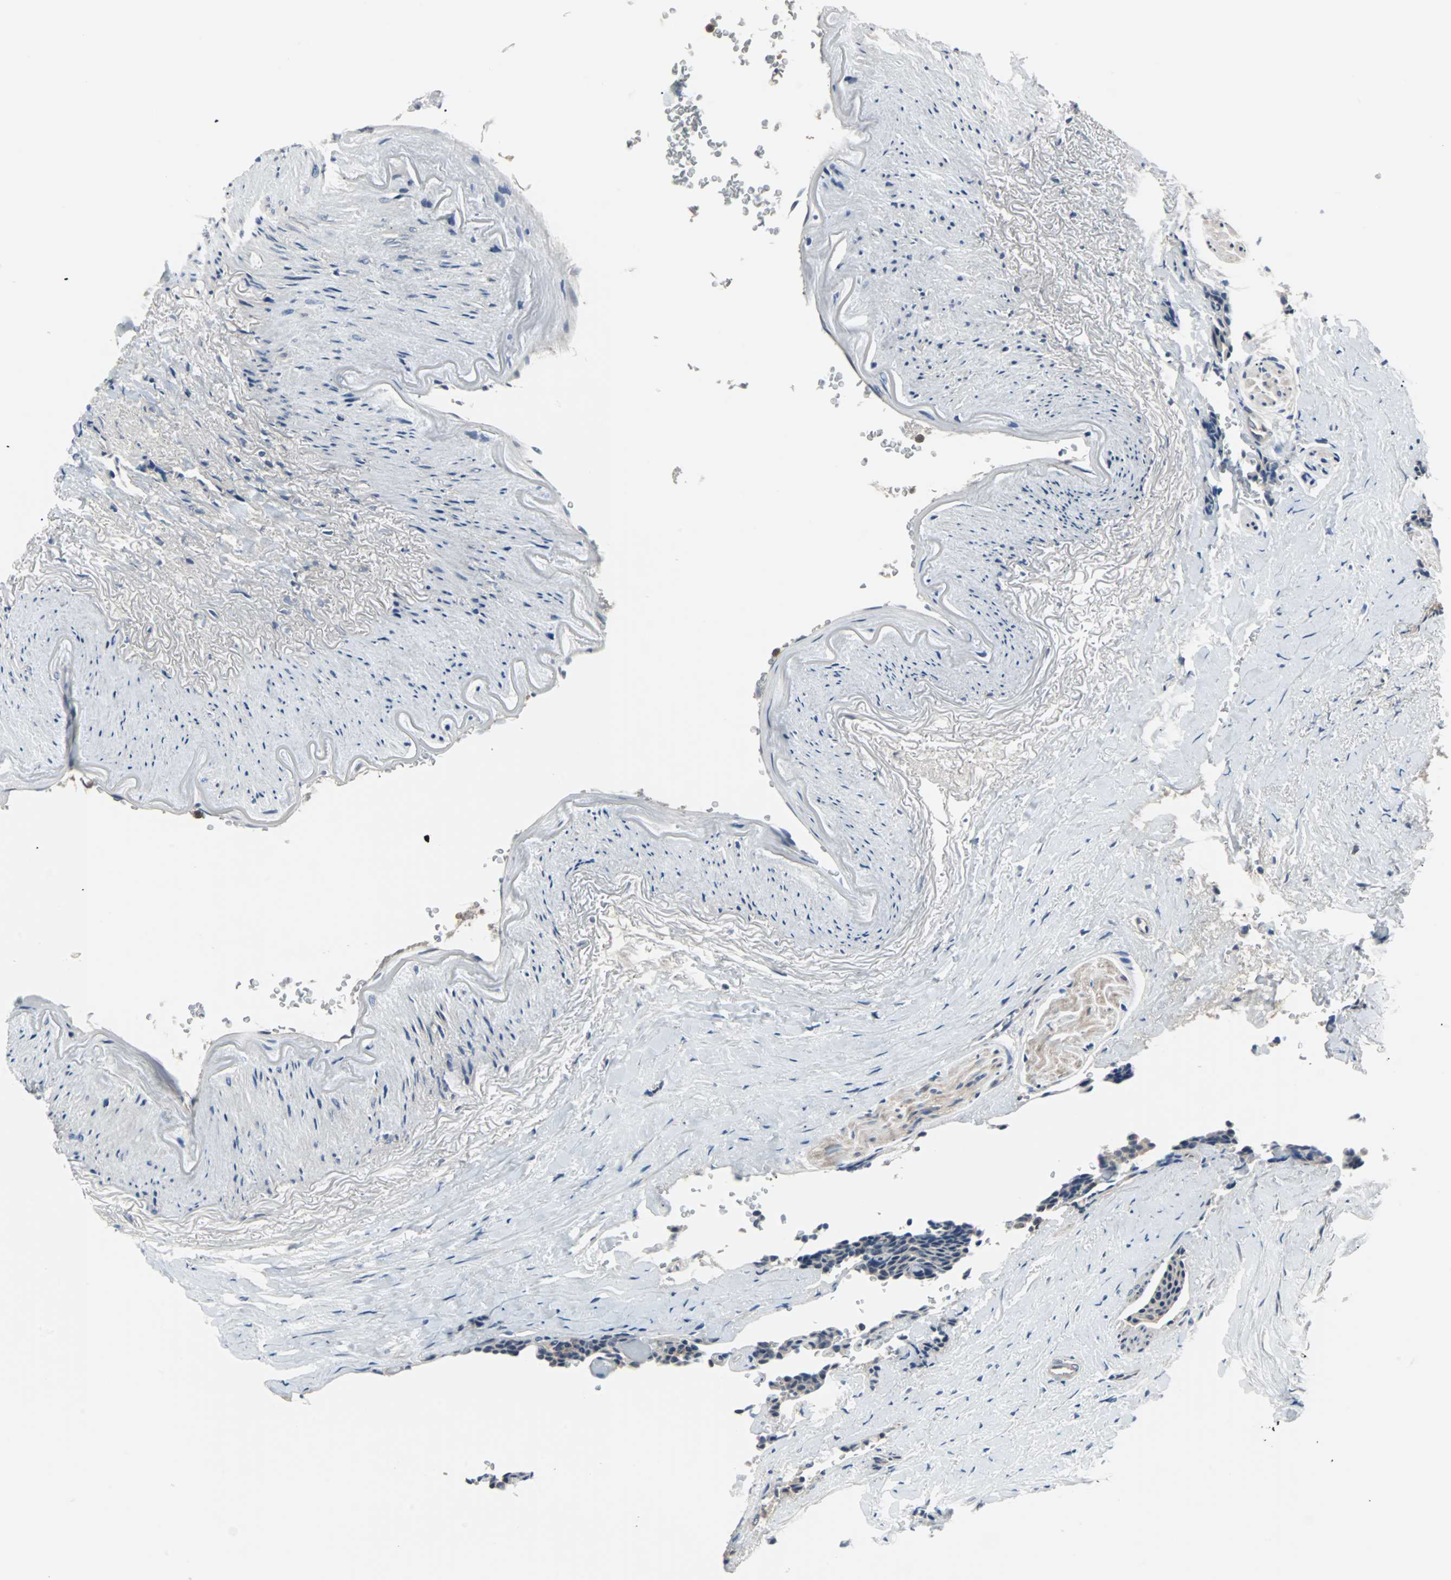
{"staining": {"intensity": "weak", "quantity": ">75%", "location": "cytoplasmic/membranous"}, "tissue": "carcinoid", "cell_type": "Tumor cells", "image_type": "cancer", "snomed": [{"axis": "morphology", "description": "Carcinoid, malignant, NOS"}, {"axis": "topography", "description": "Colon"}], "caption": "This is a micrograph of immunohistochemistry staining of carcinoid (malignant), which shows weak staining in the cytoplasmic/membranous of tumor cells.", "gene": "PAK1", "patient": {"sex": "female", "age": 61}}